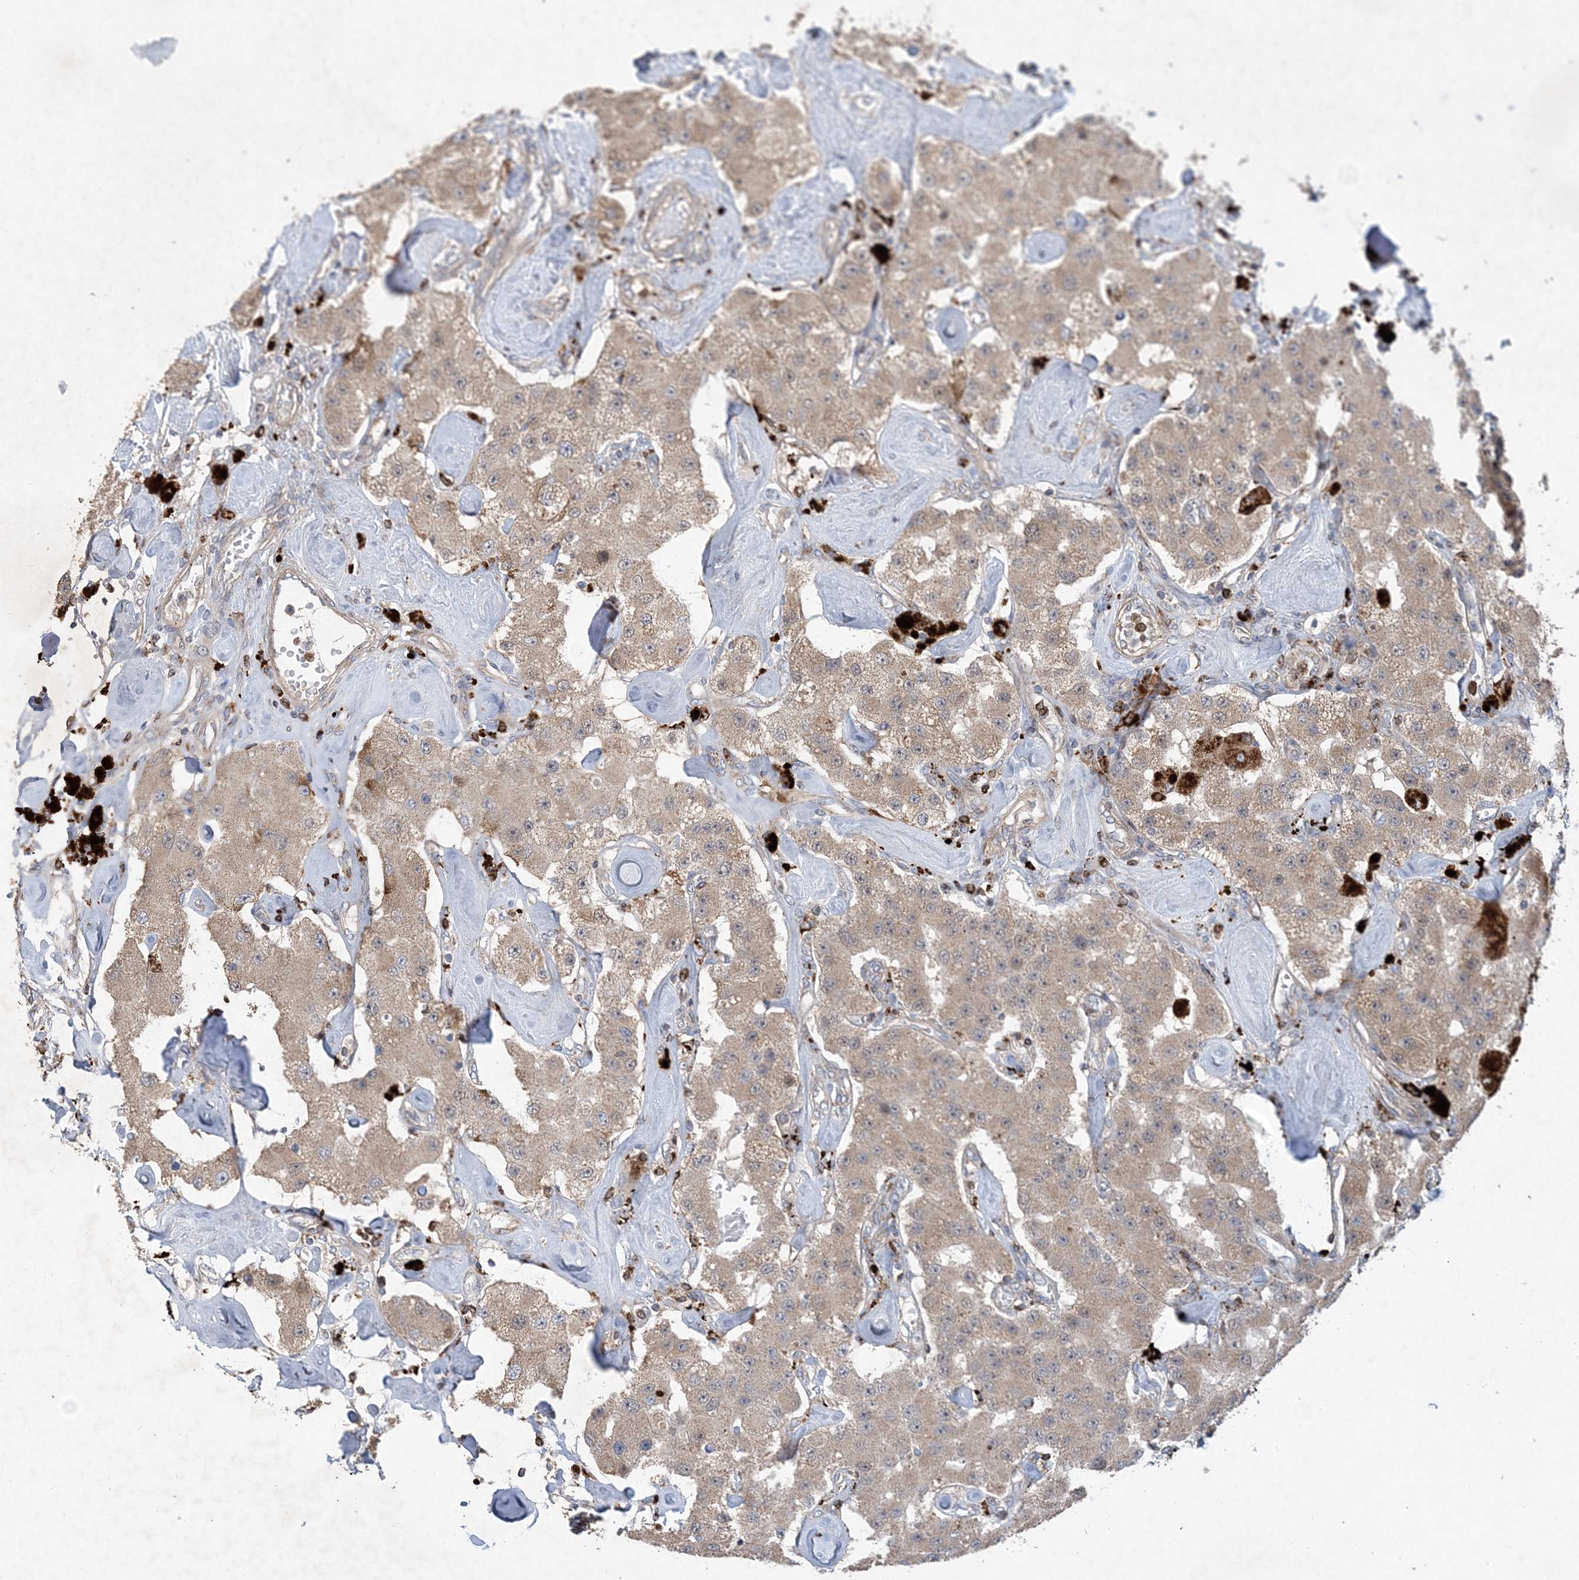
{"staining": {"intensity": "weak", "quantity": ">75%", "location": "cytoplasmic/membranous"}, "tissue": "carcinoid", "cell_type": "Tumor cells", "image_type": "cancer", "snomed": [{"axis": "morphology", "description": "Carcinoid, malignant, NOS"}, {"axis": "topography", "description": "Pancreas"}], "caption": "Malignant carcinoid was stained to show a protein in brown. There is low levels of weak cytoplasmic/membranous expression in about >75% of tumor cells.", "gene": "MASP2", "patient": {"sex": "male", "age": 41}}